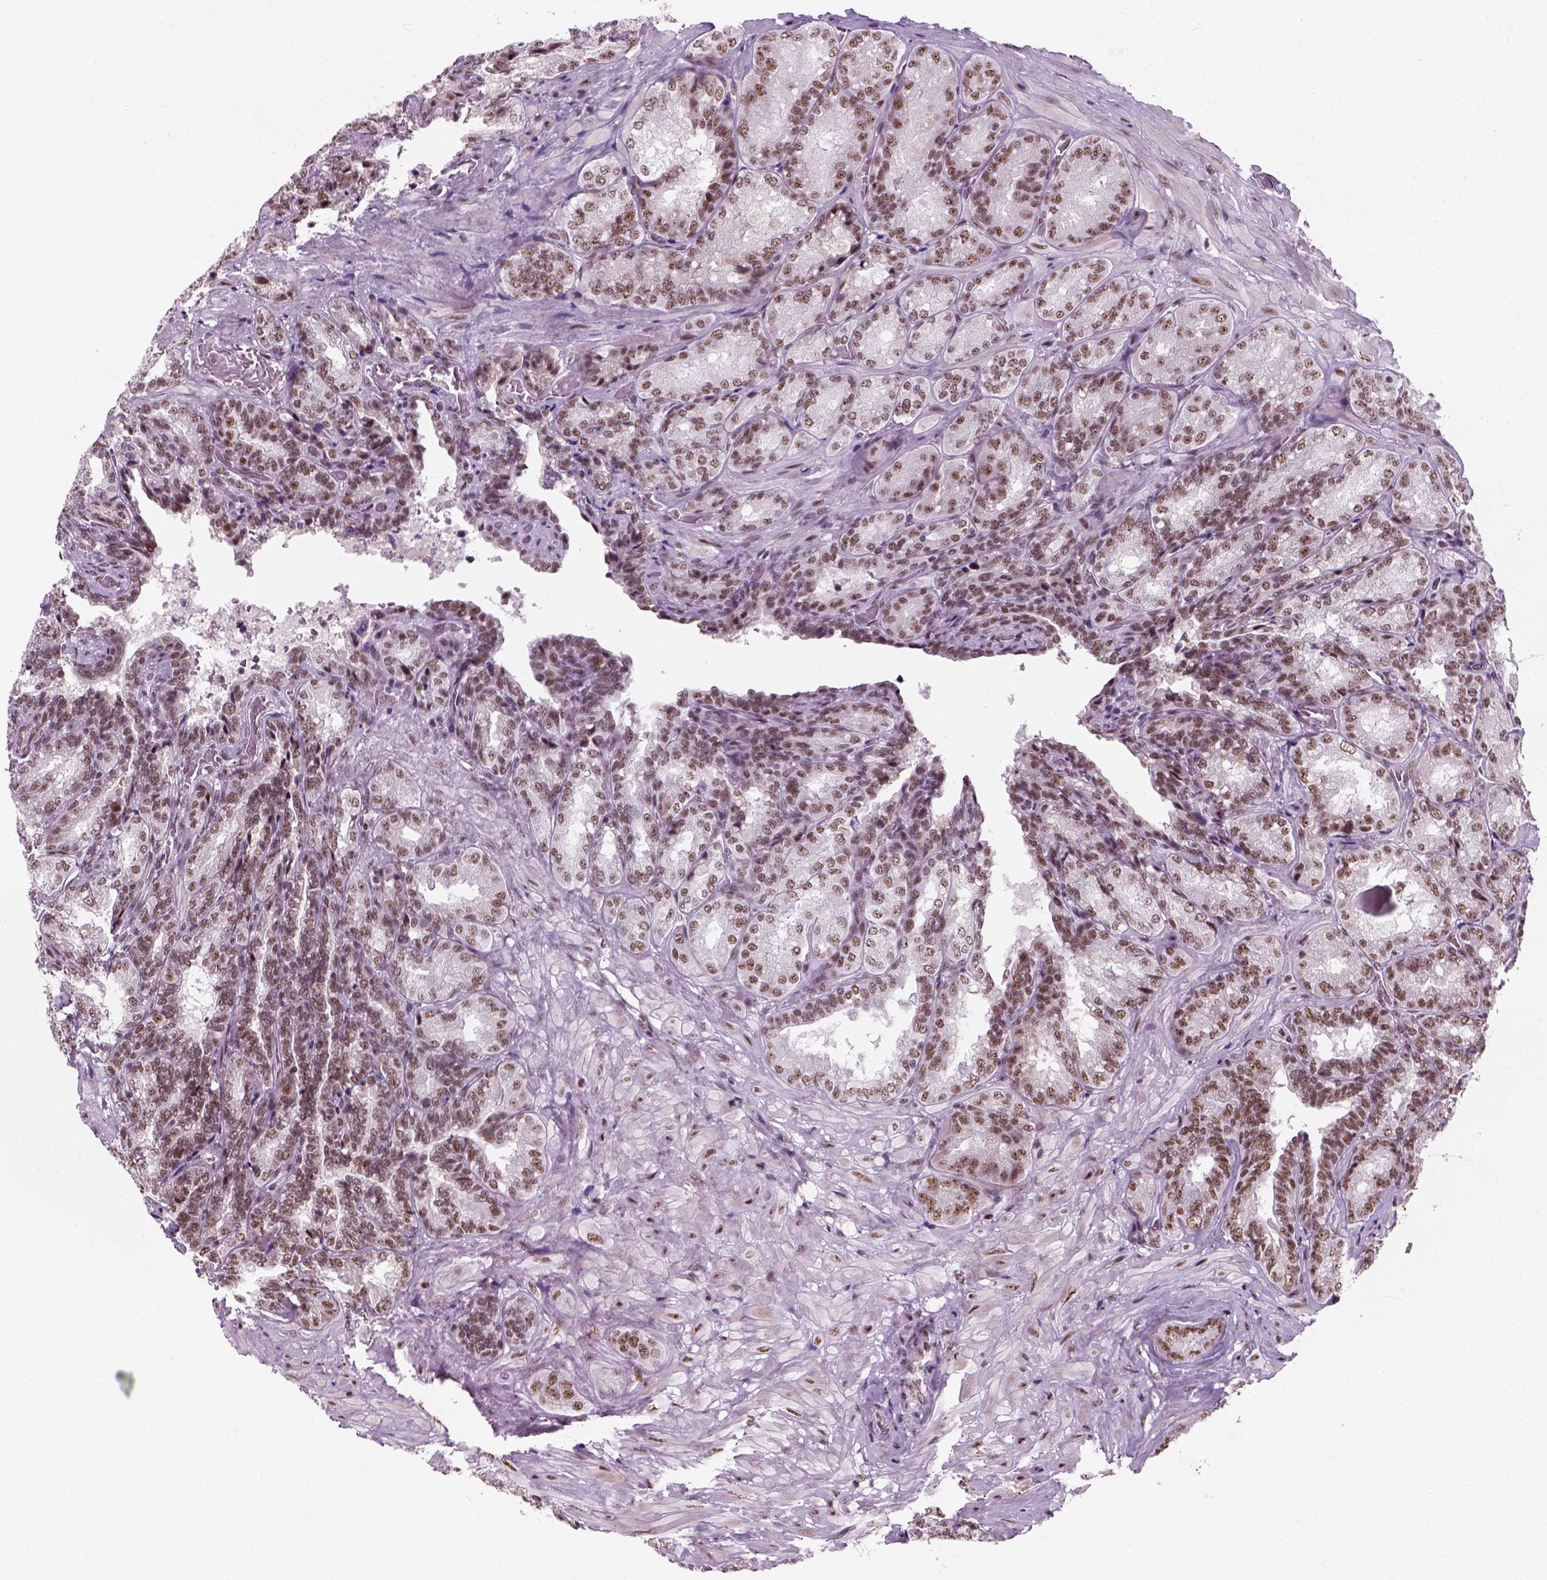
{"staining": {"intensity": "moderate", "quantity": ">75%", "location": "nuclear"}, "tissue": "seminal vesicle", "cell_type": "Glandular cells", "image_type": "normal", "snomed": [{"axis": "morphology", "description": "Normal tissue, NOS"}, {"axis": "topography", "description": "Seminal veicle"}], "caption": "A medium amount of moderate nuclear staining is present in approximately >75% of glandular cells in benign seminal vesicle. Nuclei are stained in blue.", "gene": "GTF2F1", "patient": {"sex": "male", "age": 68}}